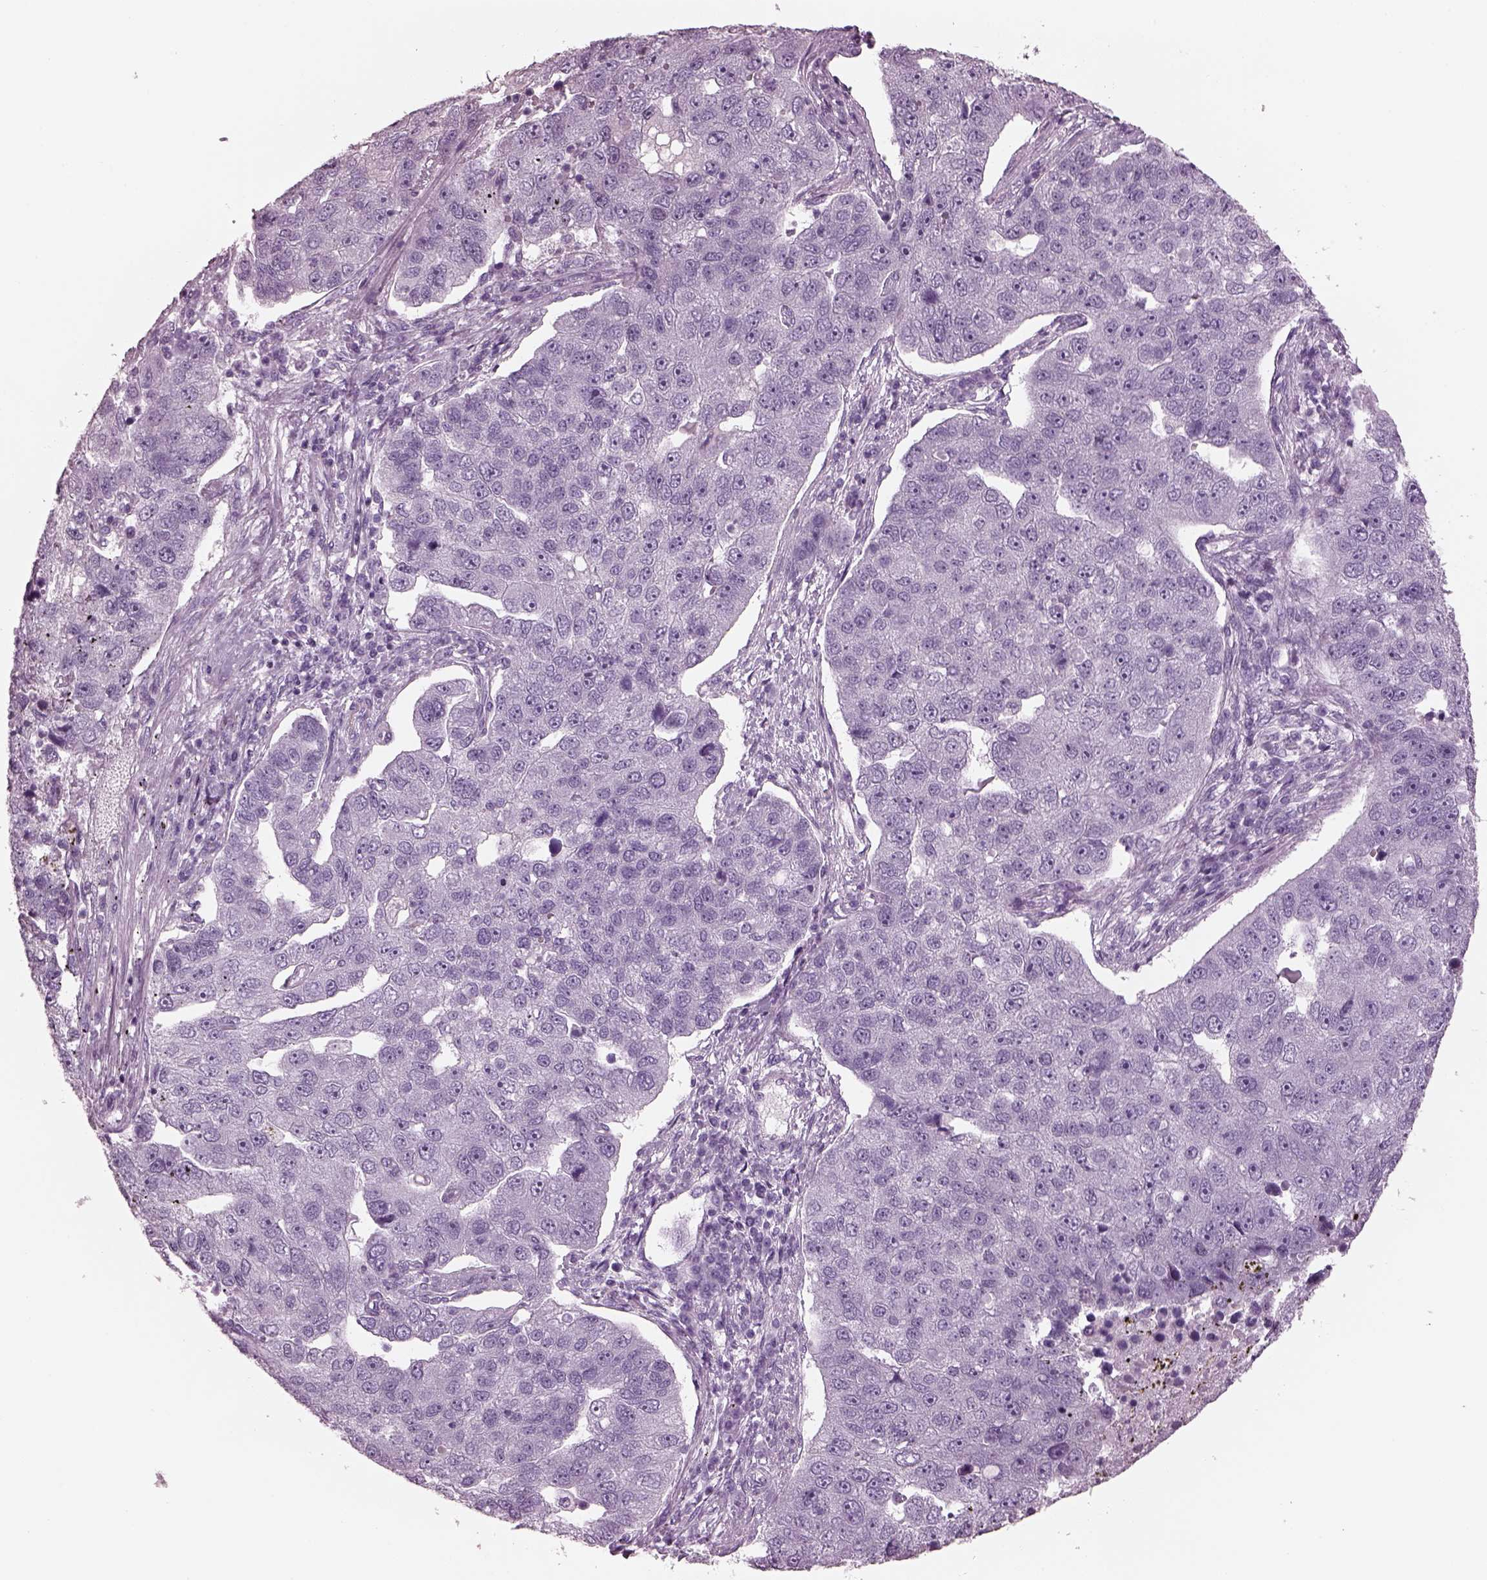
{"staining": {"intensity": "negative", "quantity": "none", "location": "none"}, "tissue": "pancreatic cancer", "cell_type": "Tumor cells", "image_type": "cancer", "snomed": [{"axis": "morphology", "description": "Adenocarcinoma, NOS"}, {"axis": "topography", "description": "Pancreas"}], "caption": "This is an immunohistochemistry micrograph of human pancreatic cancer (adenocarcinoma). There is no positivity in tumor cells.", "gene": "PDC", "patient": {"sex": "female", "age": 61}}